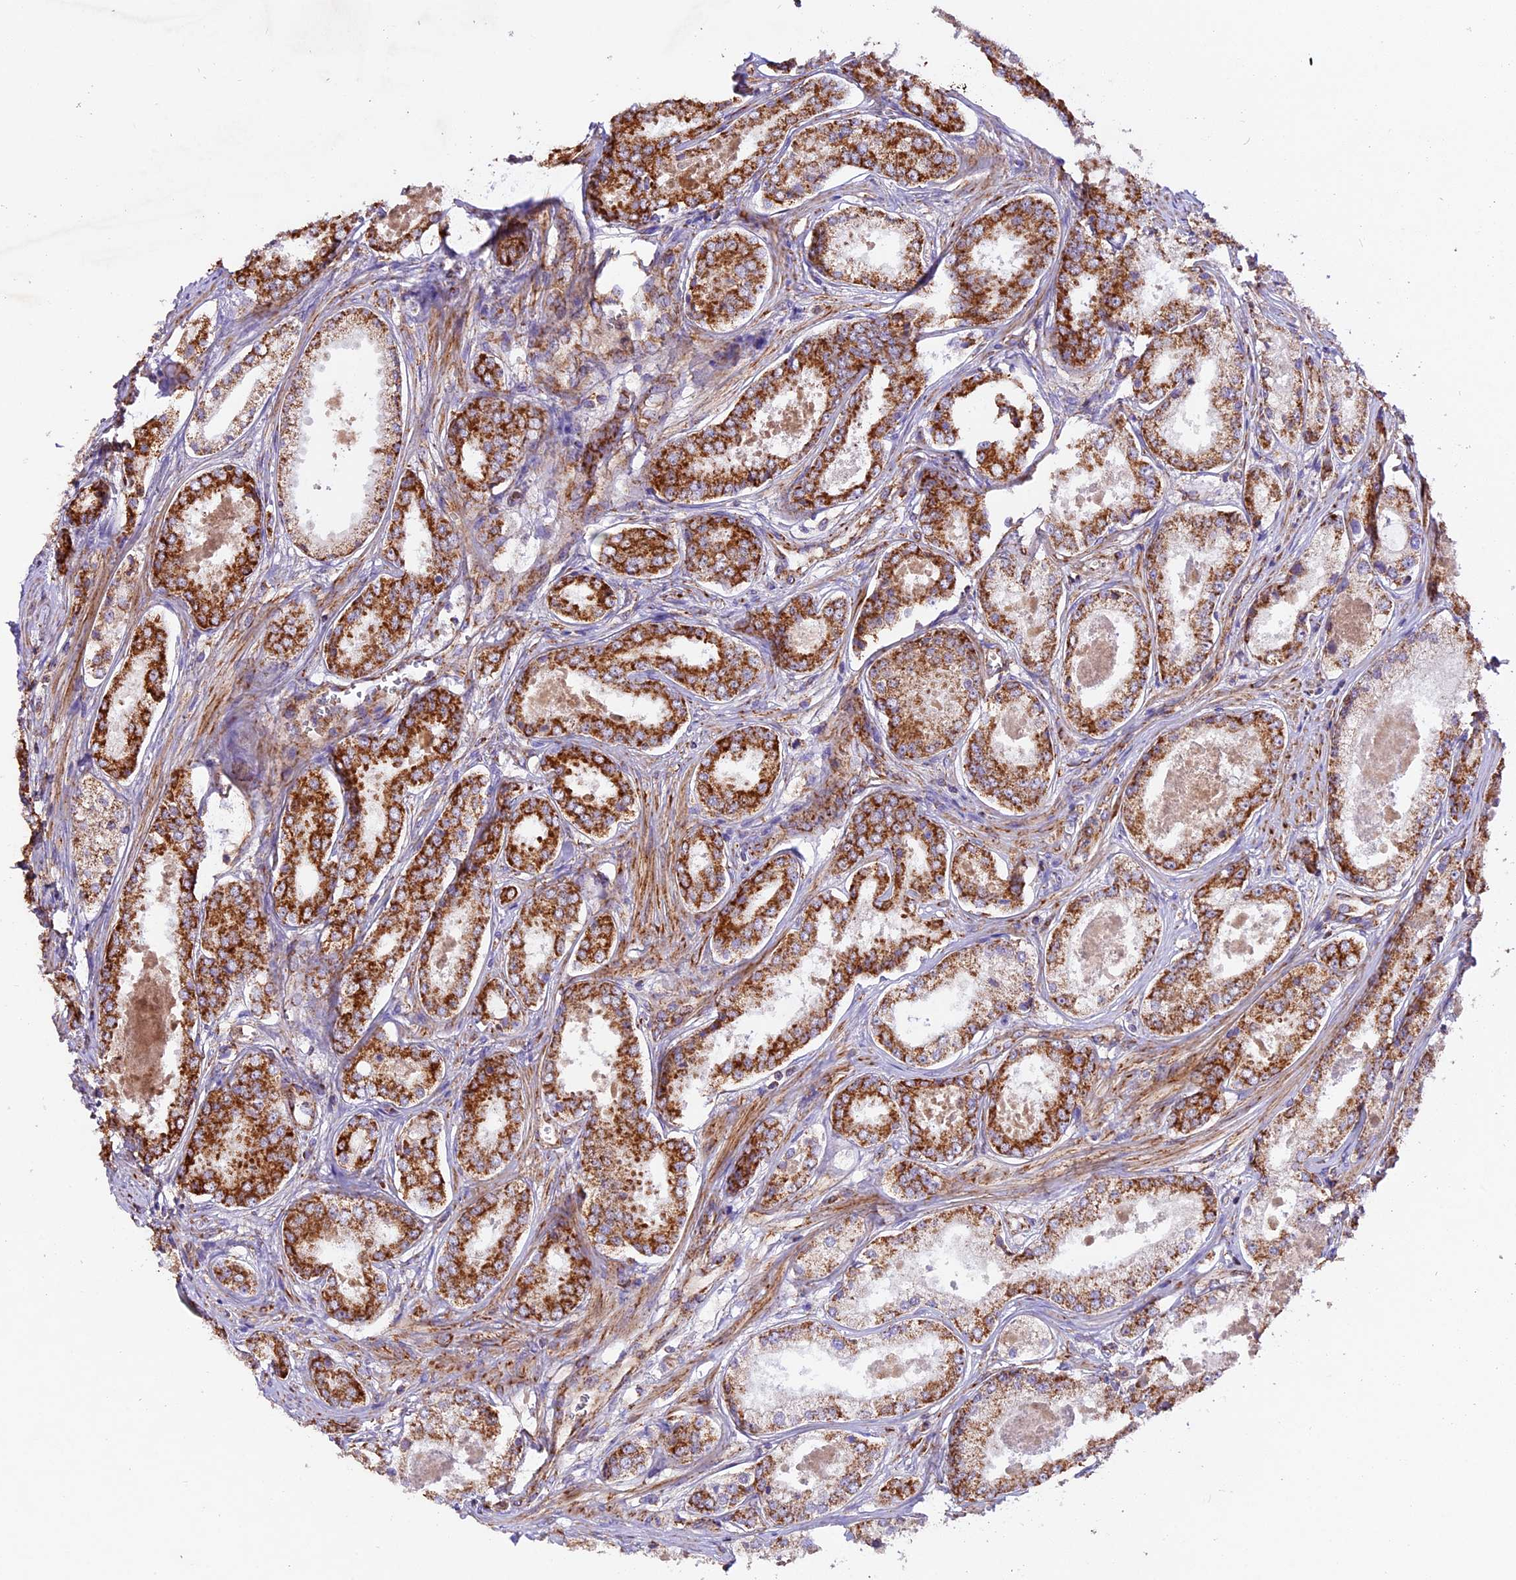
{"staining": {"intensity": "strong", "quantity": ">75%", "location": "cytoplasmic/membranous"}, "tissue": "prostate cancer", "cell_type": "Tumor cells", "image_type": "cancer", "snomed": [{"axis": "morphology", "description": "Adenocarcinoma, Low grade"}, {"axis": "topography", "description": "Prostate"}], "caption": "Immunohistochemical staining of human prostate cancer (adenocarcinoma (low-grade)) displays high levels of strong cytoplasmic/membranous staining in approximately >75% of tumor cells.", "gene": "NDUFA8", "patient": {"sex": "male", "age": 68}}